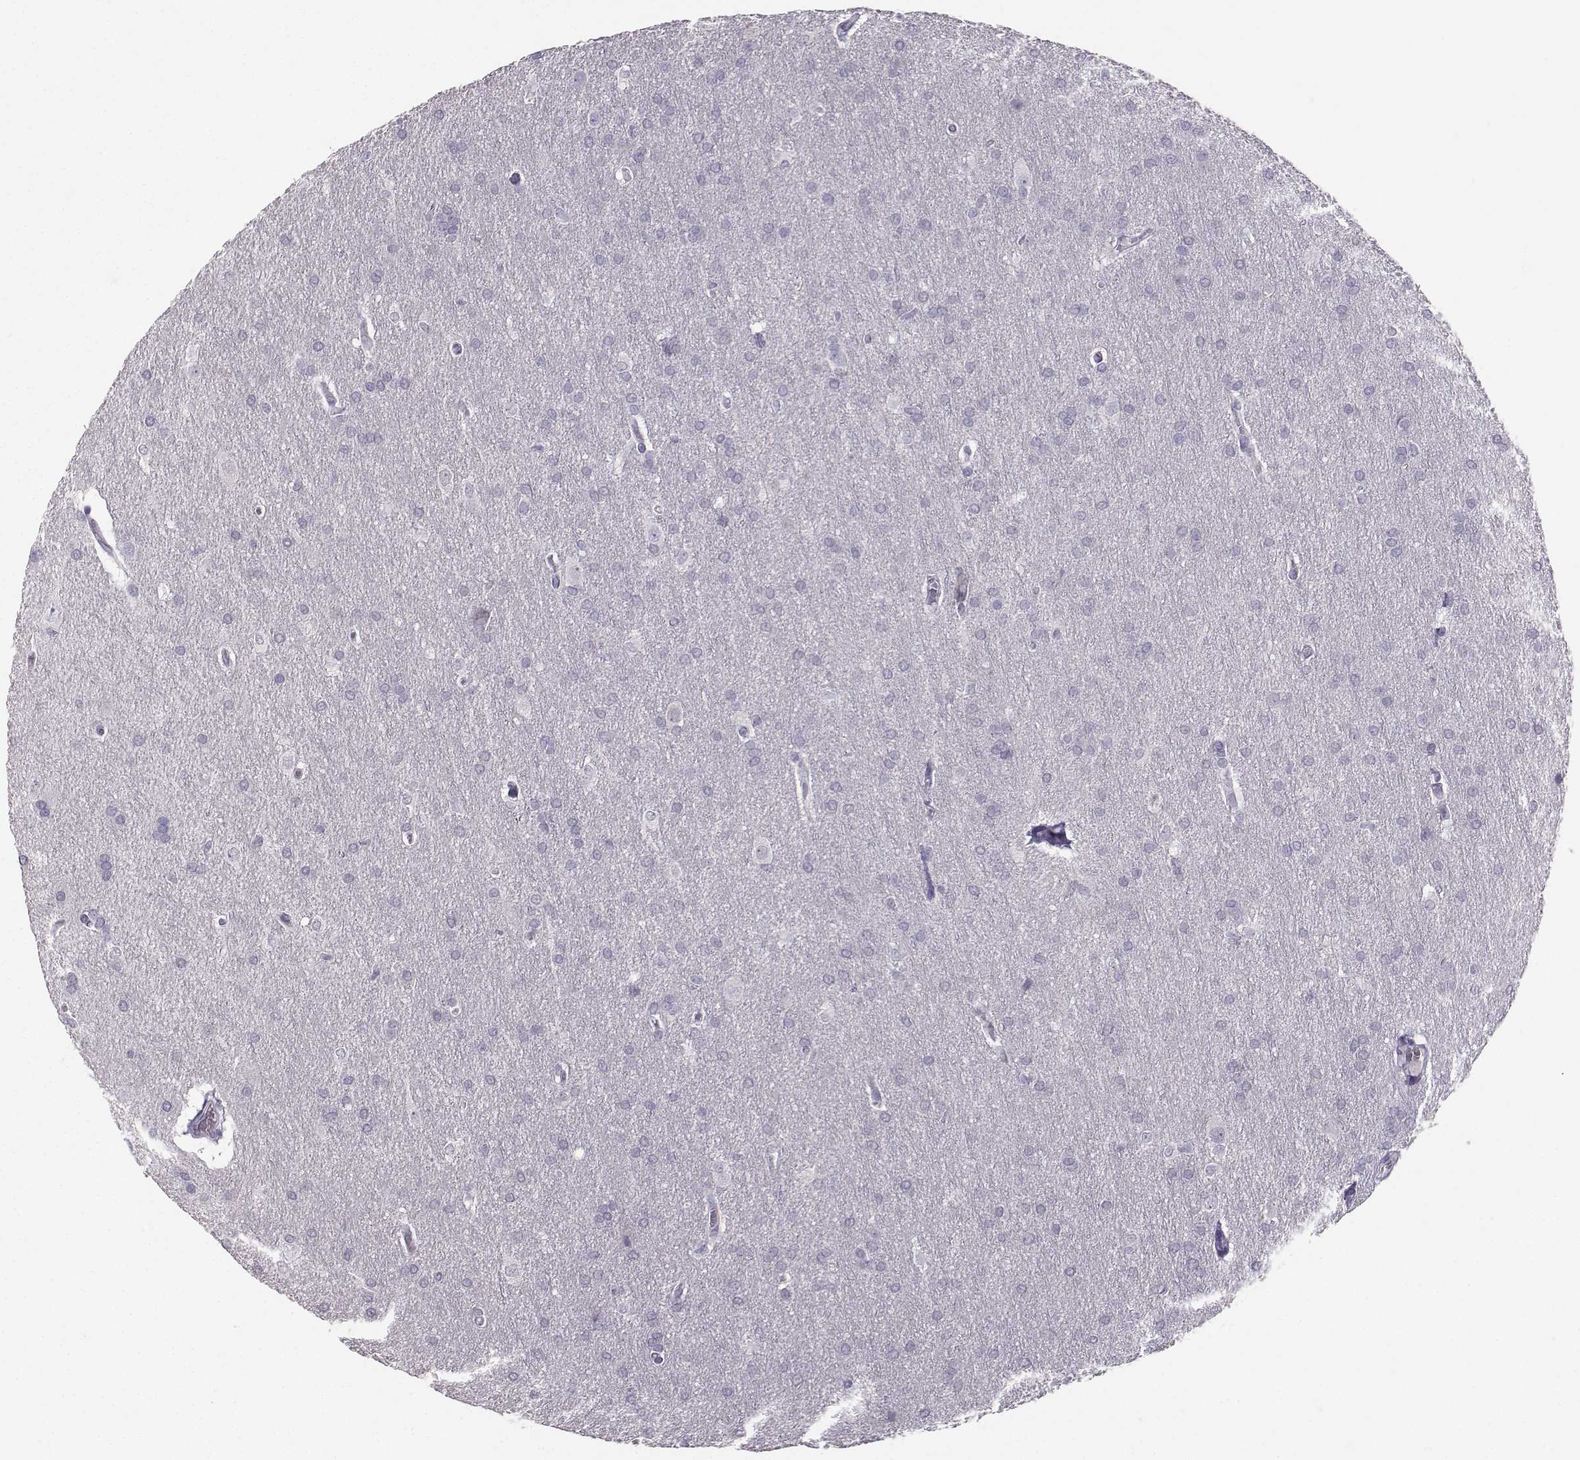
{"staining": {"intensity": "negative", "quantity": "none", "location": "none"}, "tissue": "glioma", "cell_type": "Tumor cells", "image_type": "cancer", "snomed": [{"axis": "morphology", "description": "Glioma, malignant, Low grade"}, {"axis": "topography", "description": "Brain"}], "caption": "Immunohistochemistry (IHC) image of neoplastic tissue: malignant low-grade glioma stained with DAB (3,3'-diaminobenzidine) reveals no significant protein staining in tumor cells.", "gene": "PKP2", "patient": {"sex": "female", "age": 32}}